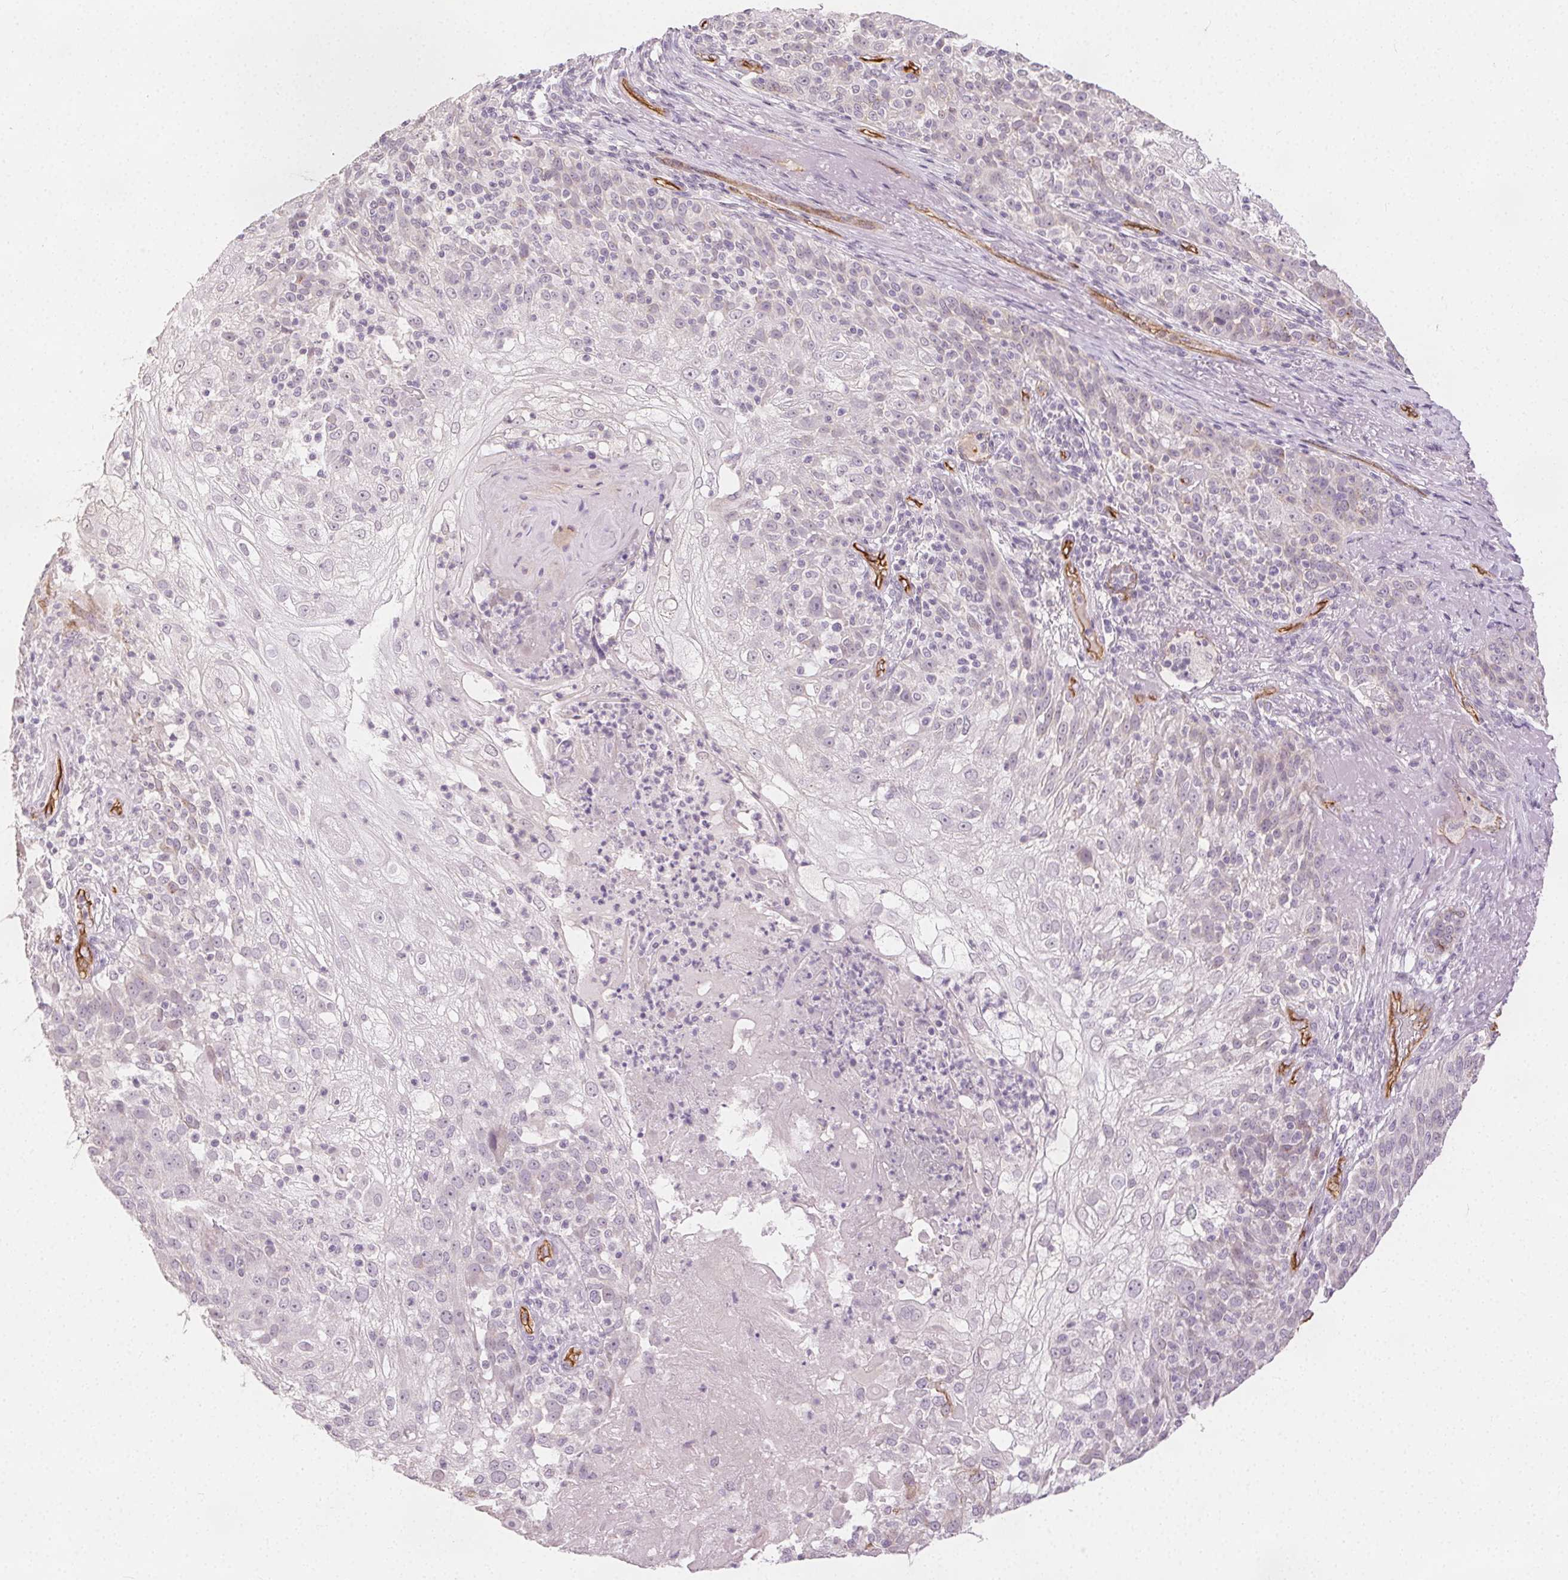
{"staining": {"intensity": "negative", "quantity": "none", "location": "none"}, "tissue": "skin cancer", "cell_type": "Tumor cells", "image_type": "cancer", "snomed": [{"axis": "morphology", "description": "Normal tissue, NOS"}, {"axis": "morphology", "description": "Squamous cell carcinoma, NOS"}, {"axis": "topography", "description": "Skin"}], "caption": "An image of human skin cancer (squamous cell carcinoma) is negative for staining in tumor cells. (Stains: DAB (3,3'-diaminobenzidine) IHC with hematoxylin counter stain, Microscopy: brightfield microscopy at high magnification).", "gene": "PODXL", "patient": {"sex": "female", "age": 83}}